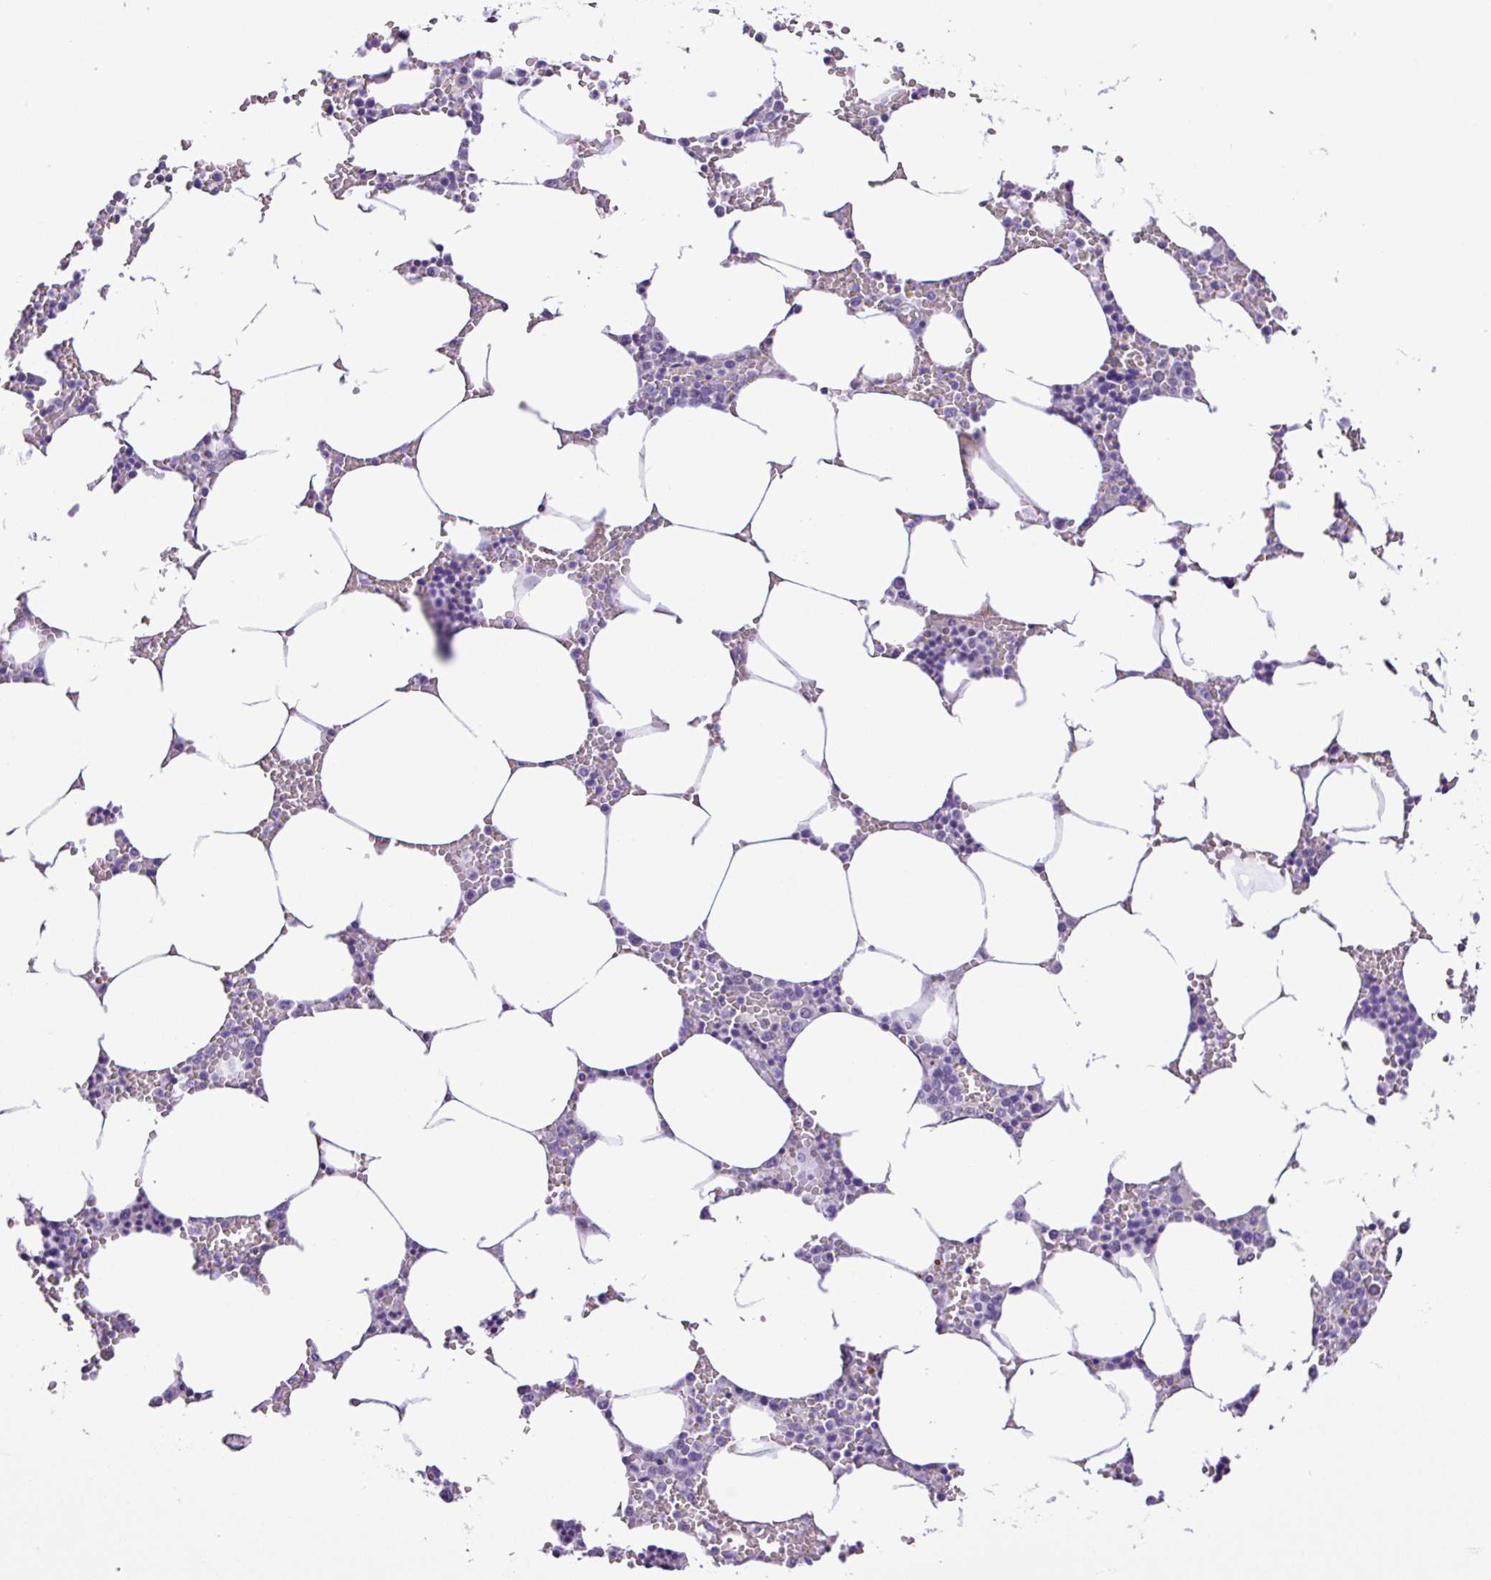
{"staining": {"intensity": "negative", "quantity": "none", "location": "none"}, "tissue": "bone marrow", "cell_type": "Hematopoietic cells", "image_type": "normal", "snomed": [{"axis": "morphology", "description": "Normal tissue, NOS"}, {"axis": "topography", "description": "Bone marrow"}], "caption": "This is an IHC histopathology image of normal human bone marrow. There is no staining in hematopoietic cells.", "gene": "ZNF334", "patient": {"sex": "male", "age": 70}}